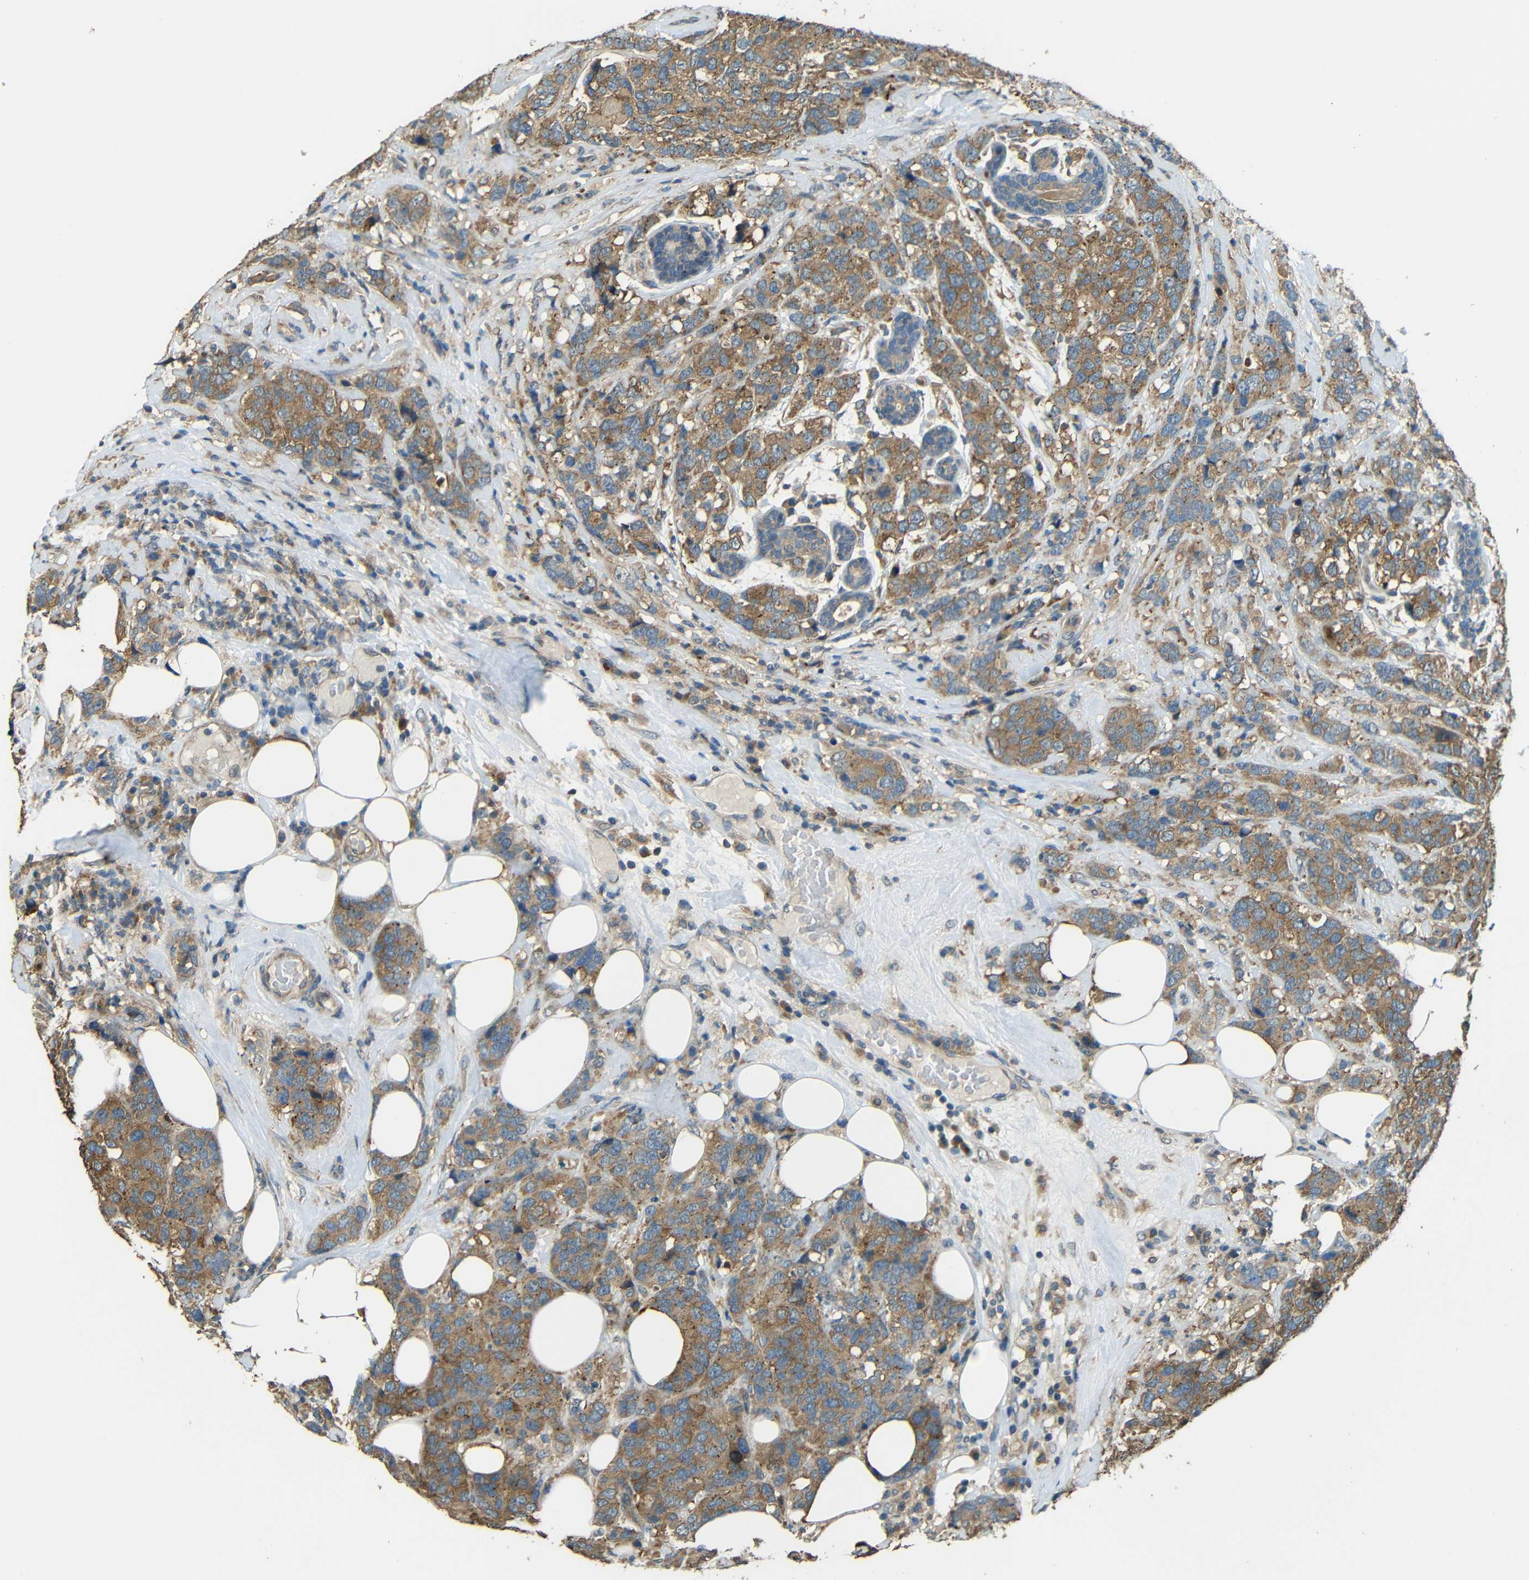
{"staining": {"intensity": "moderate", "quantity": ">75%", "location": "cytoplasmic/membranous"}, "tissue": "breast cancer", "cell_type": "Tumor cells", "image_type": "cancer", "snomed": [{"axis": "morphology", "description": "Lobular carcinoma"}, {"axis": "topography", "description": "Breast"}], "caption": "About >75% of tumor cells in breast cancer show moderate cytoplasmic/membranous protein expression as visualized by brown immunohistochemical staining.", "gene": "ACACA", "patient": {"sex": "female", "age": 59}}